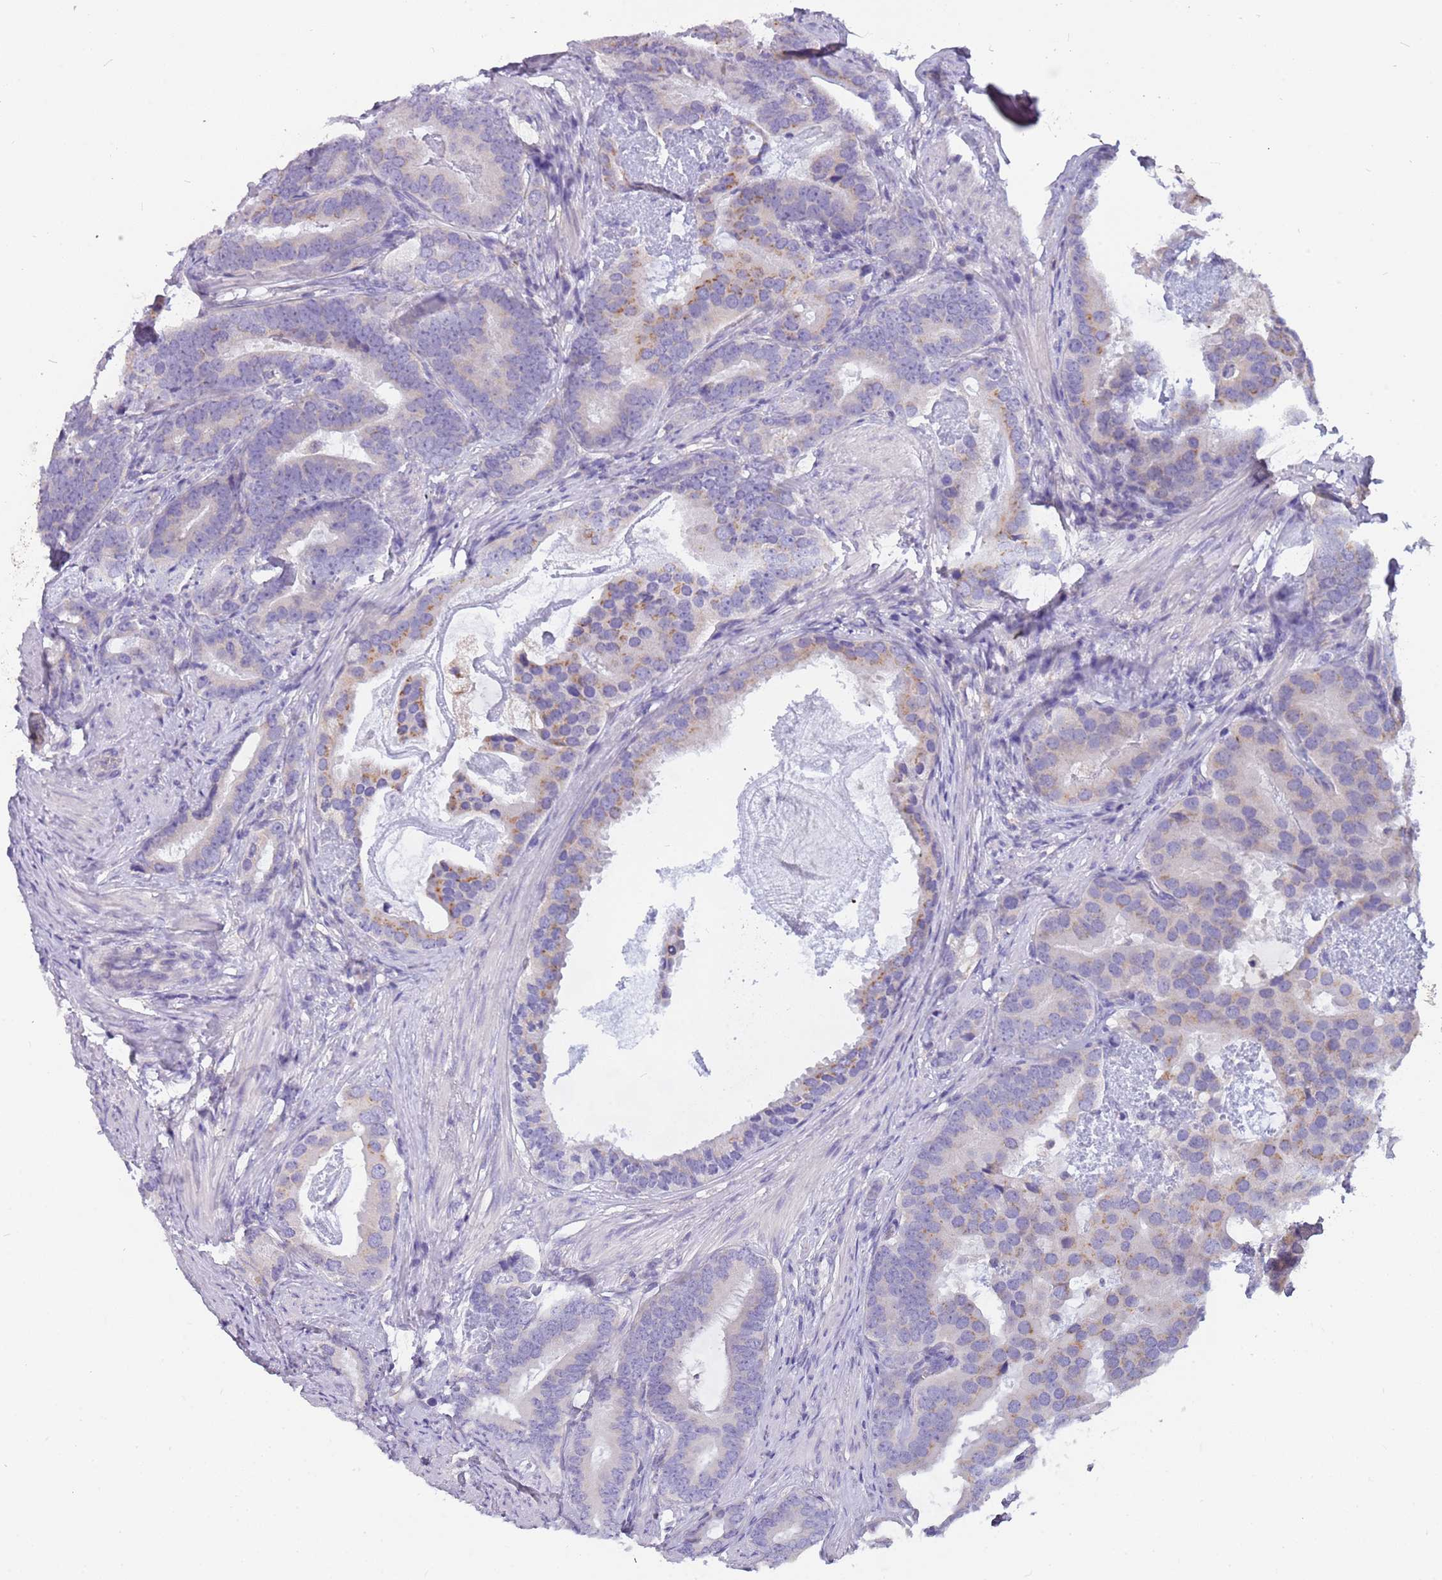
{"staining": {"intensity": "moderate", "quantity": "<25%", "location": "cytoplasmic/membranous"}, "tissue": "prostate cancer", "cell_type": "Tumor cells", "image_type": "cancer", "snomed": [{"axis": "morphology", "description": "Adenocarcinoma, Low grade"}, {"axis": "topography", "description": "Prostate"}], "caption": "DAB (3,3'-diaminobenzidine) immunohistochemical staining of adenocarcinoma (low-grade) (prostate) reveals moderate cytoplasmic/membranous protein positivity in about <25% of tumor cells.", "gene": "RHCG", "patient": {"sex": "male", "age": 71}}